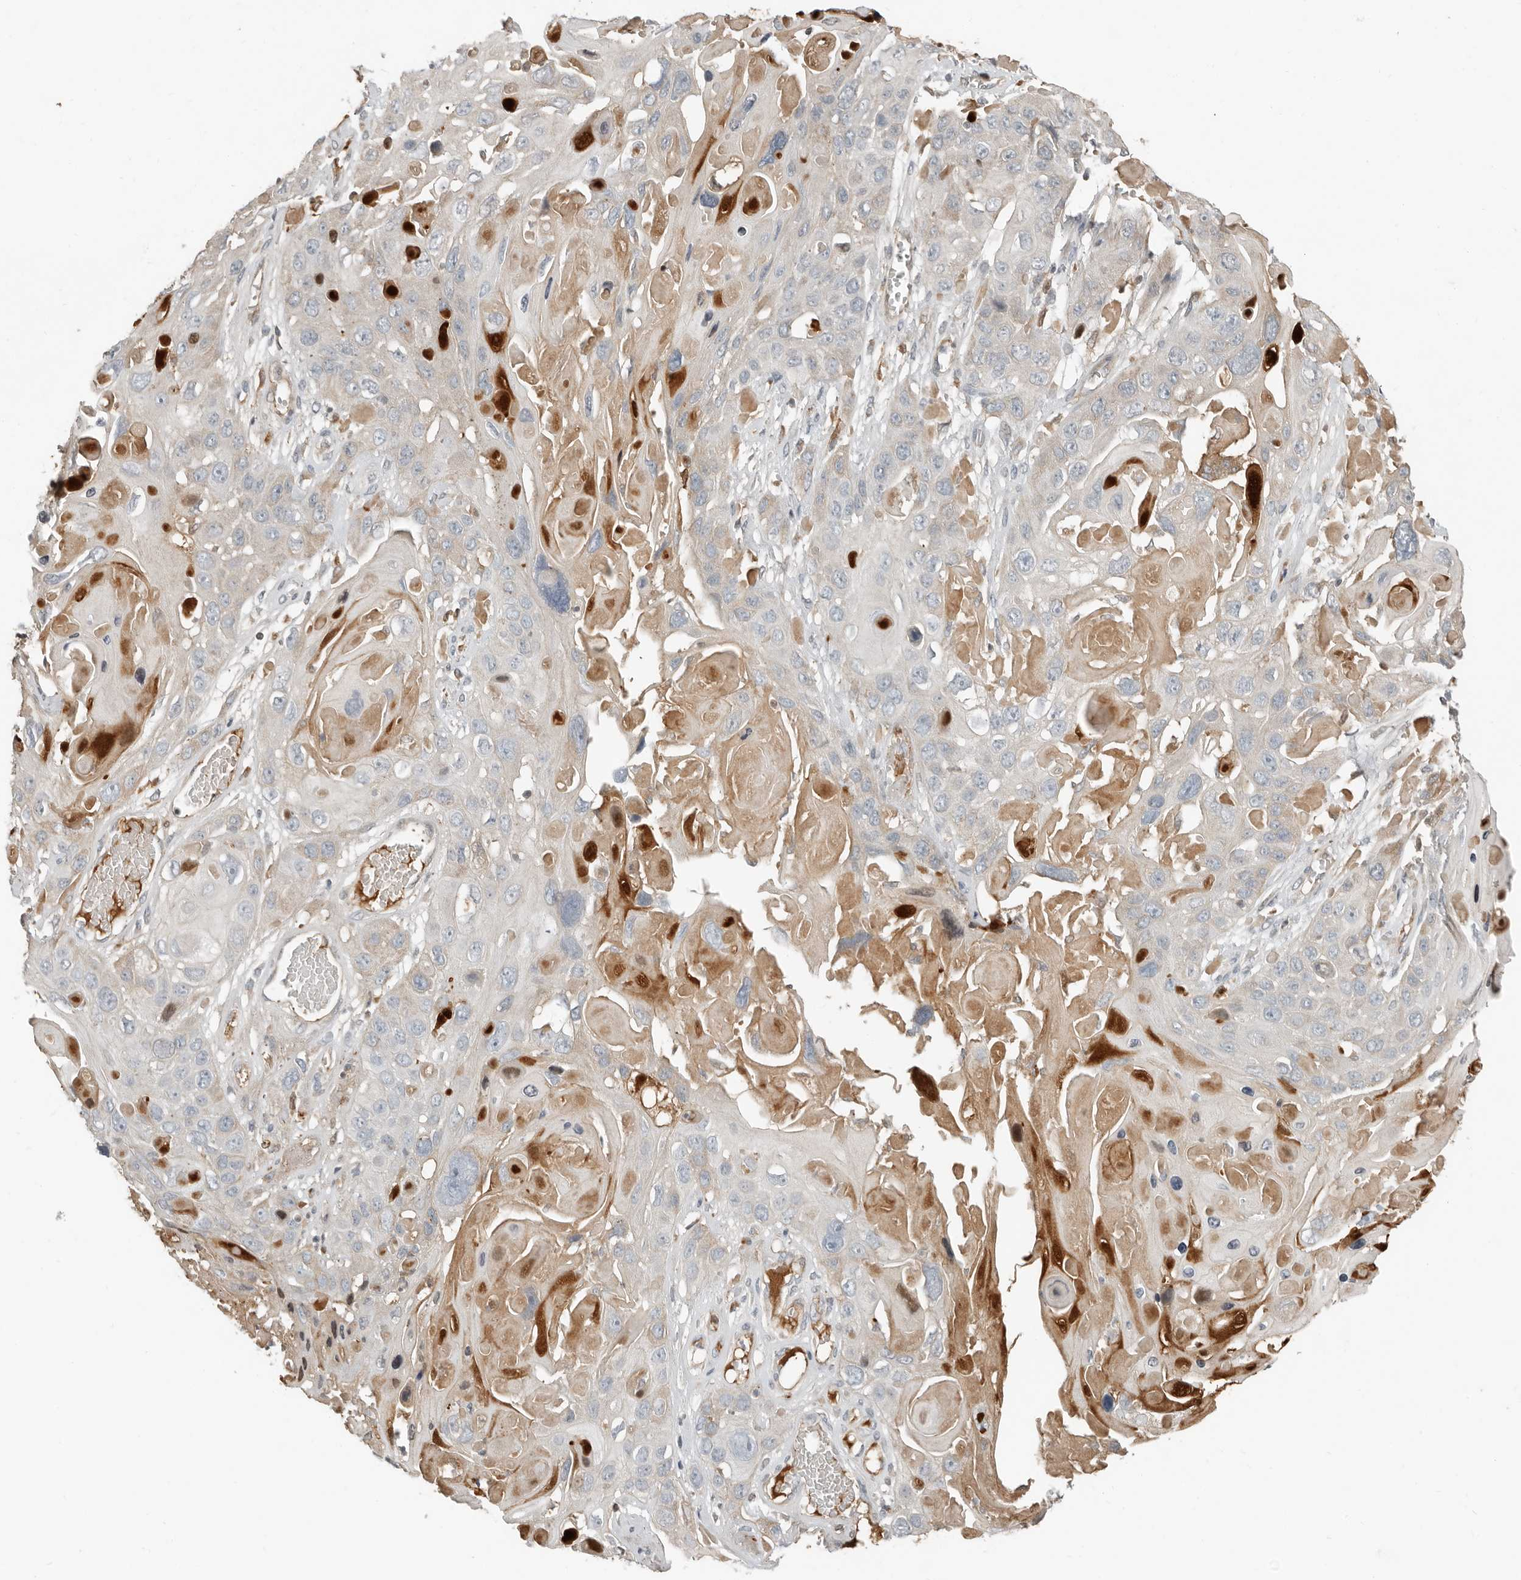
{"staining": {"intensity": "moderate", "quantity": "<25%", "location": "cytoplasmic/membranous"}, "tissue": "skin cancer", "cell_type": "Tumor cells", "image_type": "cancer", "snomed": [{"axis": "morphology", "description": "Squamous cell carcinoma, NOS"}, {"axis": "topography", "description": "Skin"}], "caption": "Human skin cancer (squamous cell carcinoma) stained with a brown dye shows moderate cytoplasmic/membranous positive expression in about <25% of tumor cells.", "gene": "KLHL38", "patient": {"sex": "male", "age": 55}}